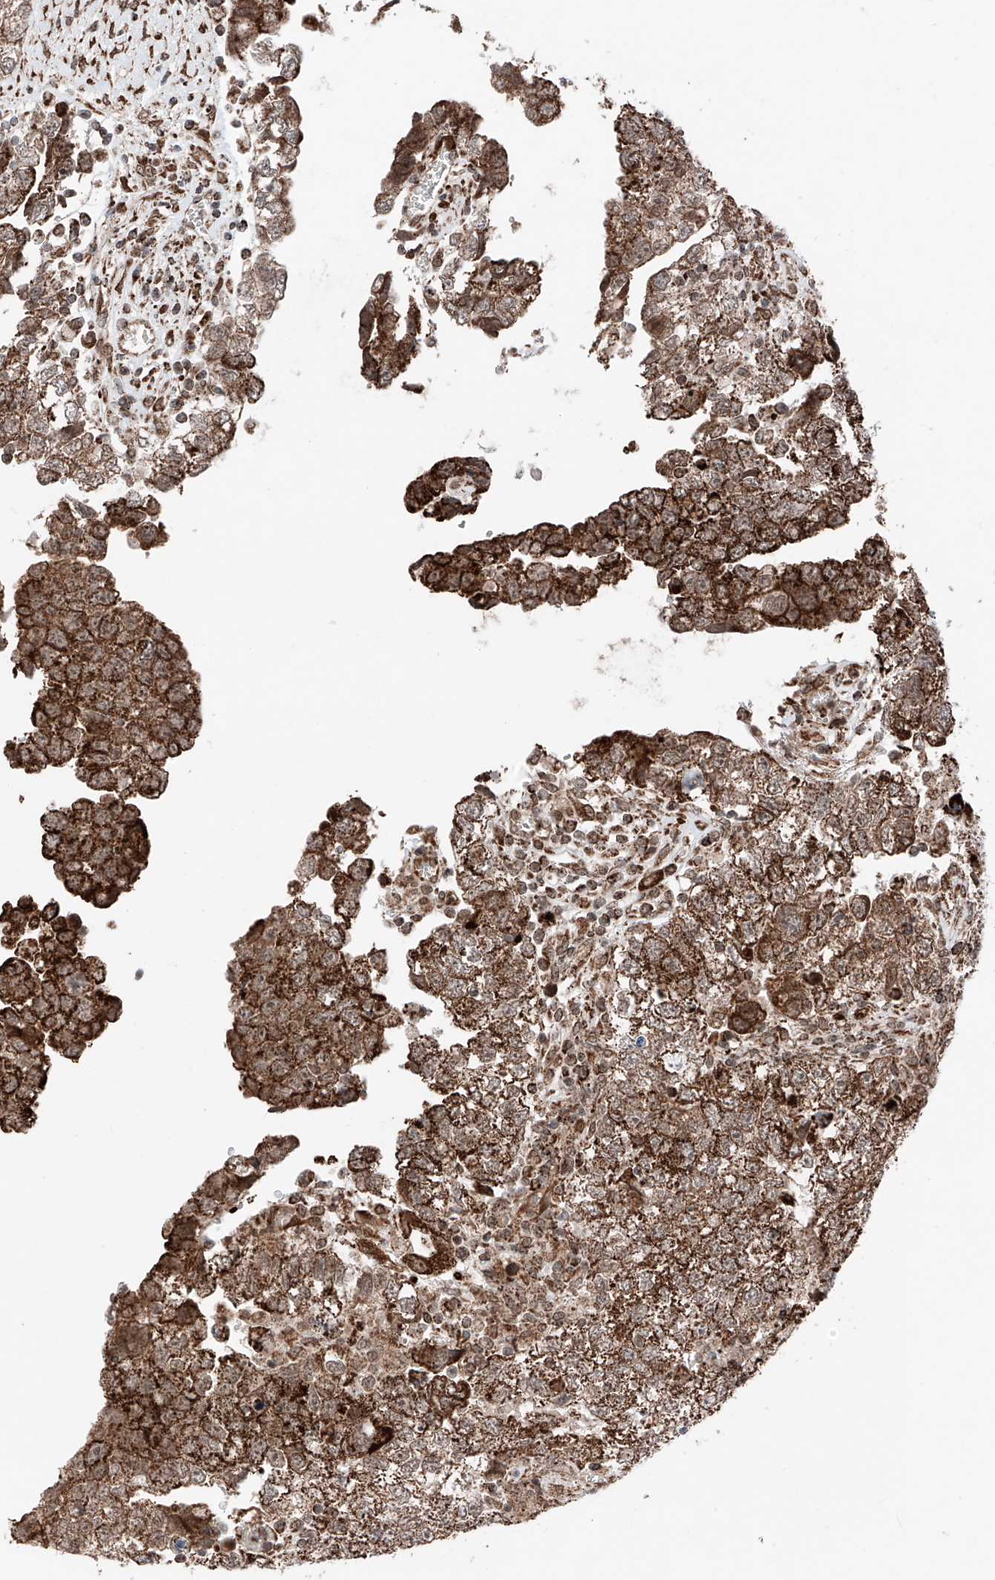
{"staining": {"intensity": "strong", "quantity": ">75%", "location": "cytoplasmic/membranous"}, "tissue": "testis cancer", "cell_type": "Tumor cells", "image_type": "cancer", "snomed": [{"axis": "morphology", "description": "Carcinoma, Embryonal, NOS"}, {"axis": "topography", "description": "Testis"}], "caption": "This is a photomicrograph of immunohistochemistry staining of testis embryonal carcinoma, which shows strong expression in the cytoplasmic/membranous of tumor cells.", "gene": "ZSCAN29", "patient": {"sex": "male", "age": 37}}